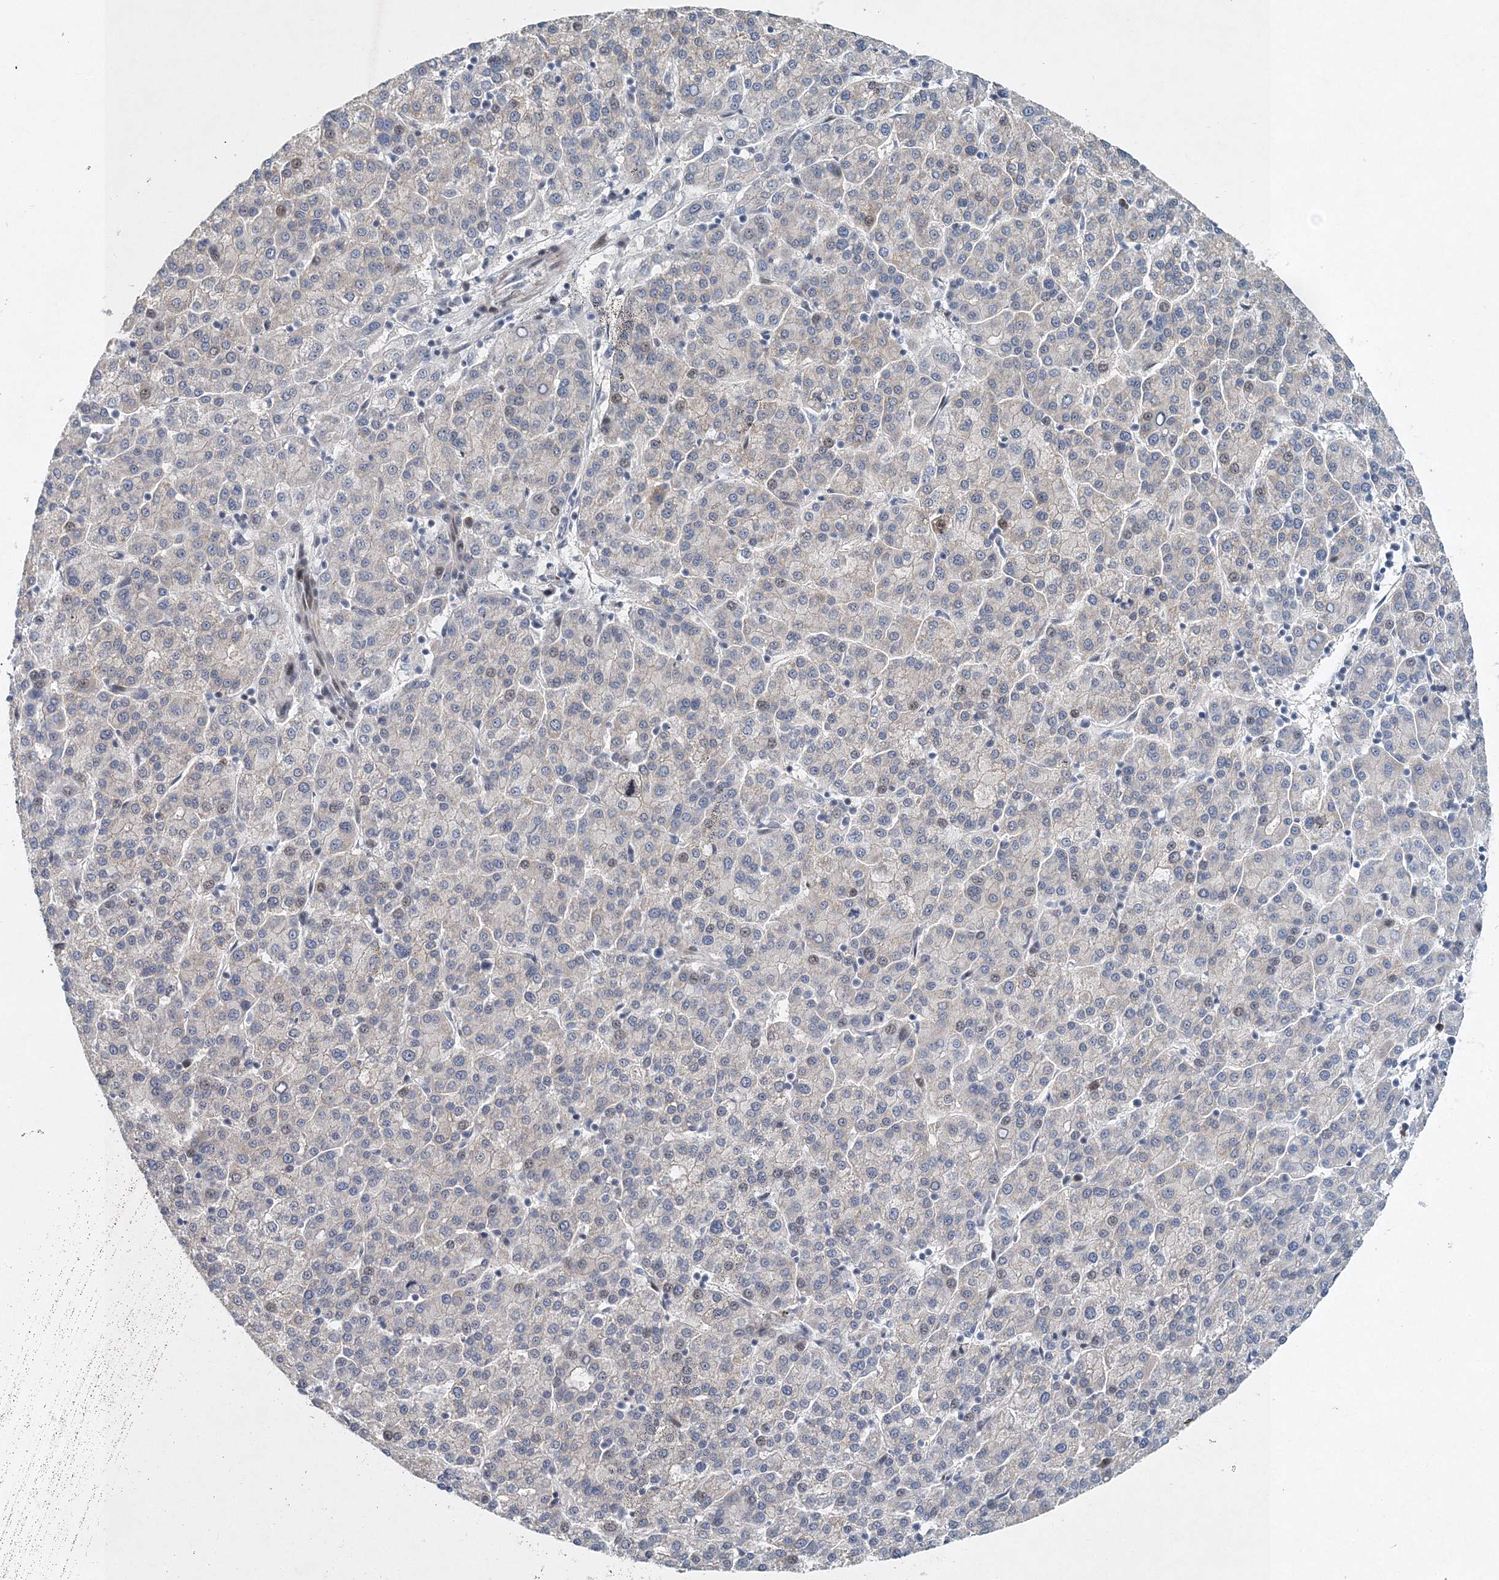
{"staining": {"intensity": "negative", "quantity": "none", "location": "none"}, "tissue": "liver cancer", "cell_type": "Tumor cells", "image_type": "cancer", "snomed": [{"axis": "morphology", "description": "Carcinoma, Hepatocellular, NOS"}, {"axis": "topography", "description": "Liver"}], "caption": "Immunohistochemistry of liver hepatocellular carcinoma shows no staining in tumor cells.", "gene": "UIMC1", "patient": {"sex": "female", "age": 58}}